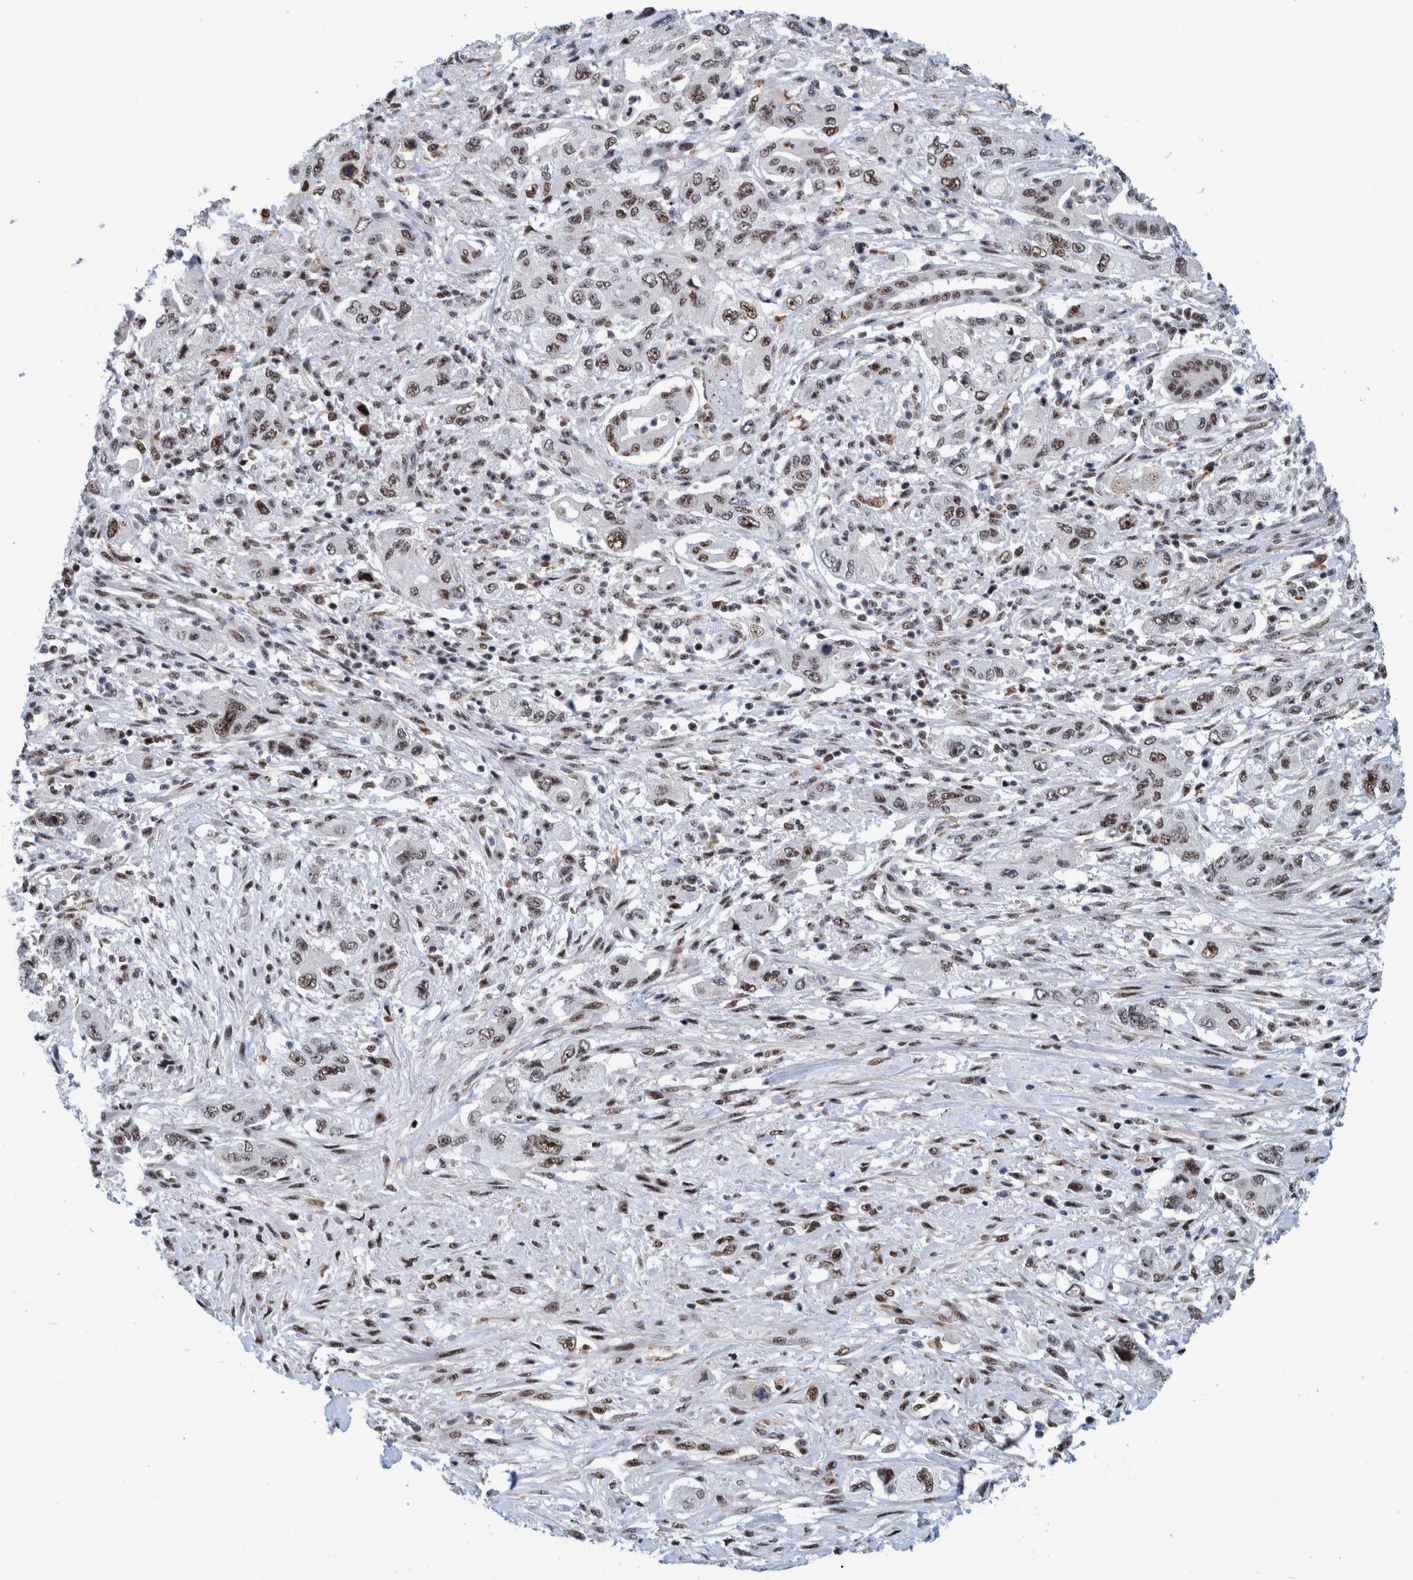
{"staining": {"intensity": "moderate", "quantity": ">75%", "location": "nuclear"}, "tissue": "pancreatic cancer", "cell_type": "Tumor cells", "image_type": "cancer", "snomed": [{"axis": "morphology", "description": "Adenocarcinoma, NOS"}, {"axis": "topography", "description": "Pancreas"}], "caption": "Protein staining of adenocarcinoma (pancreatic) tissue shows moderate nuclear staining in about >75% of tumor cells.", "gene": "EFTUD2", "patient": {"sex": "female", "age": 73}}